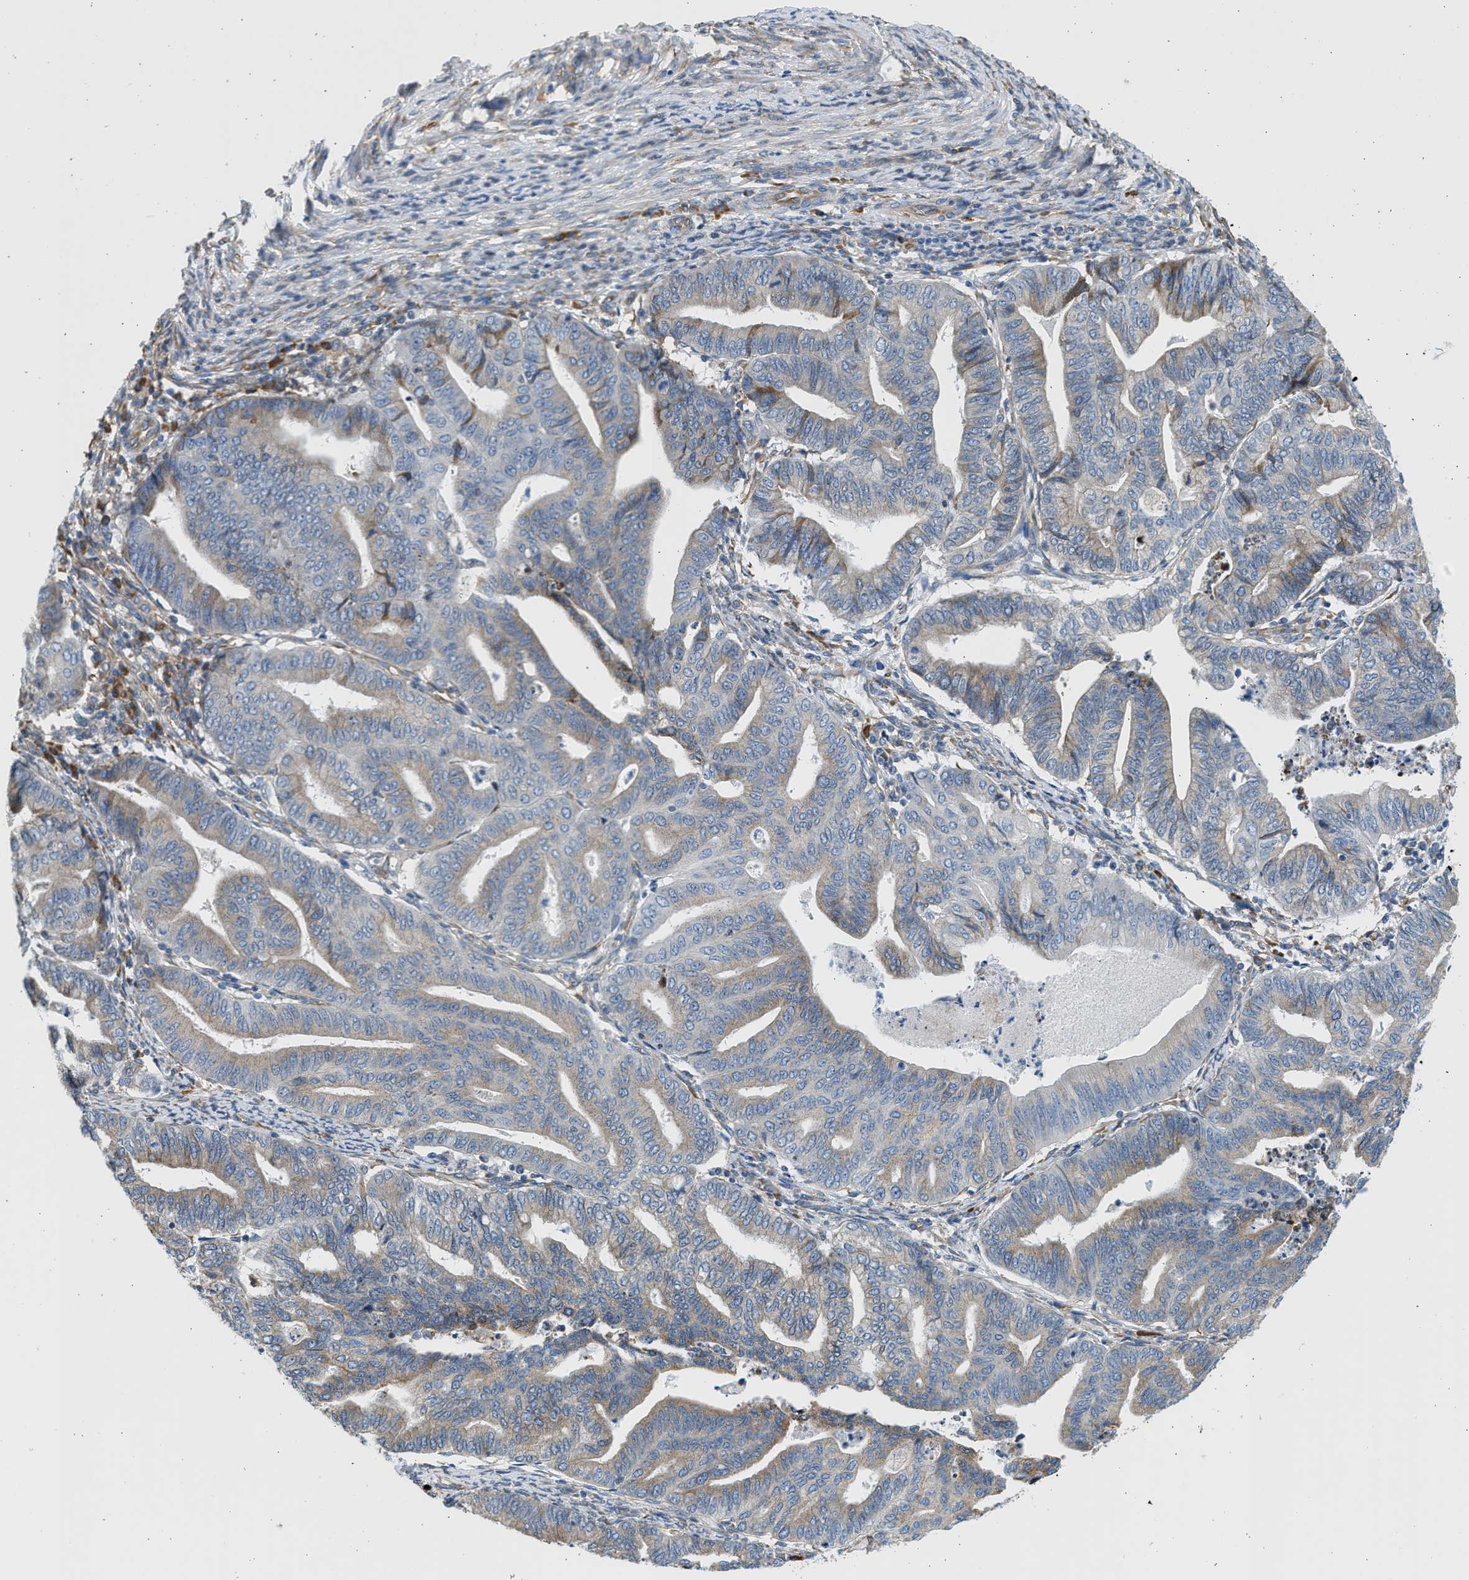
{"staining": {"intensity": "weak", "quantity": "25%-75%", "location": "cytoplasmic/membranous"}, "tissue": "endometrial cancer", "cell_type": "Tumor cells", "image_type": "cancer", "snomed": [{"axis": "morphology", "description": "Adenocarcinoma, NOS"}, {"axis": "topography", "description": "Endometrium"}], "caption": "An image showing weak cytoplasmic/membranous expression in approximately 25%-75% of tumor cells in endometrial cancer (adenocarcinoma), as visualized by brown immunohistochemical staining.", "gene": "CNTN6", "patient": {"sex": "female", "age": 79}}